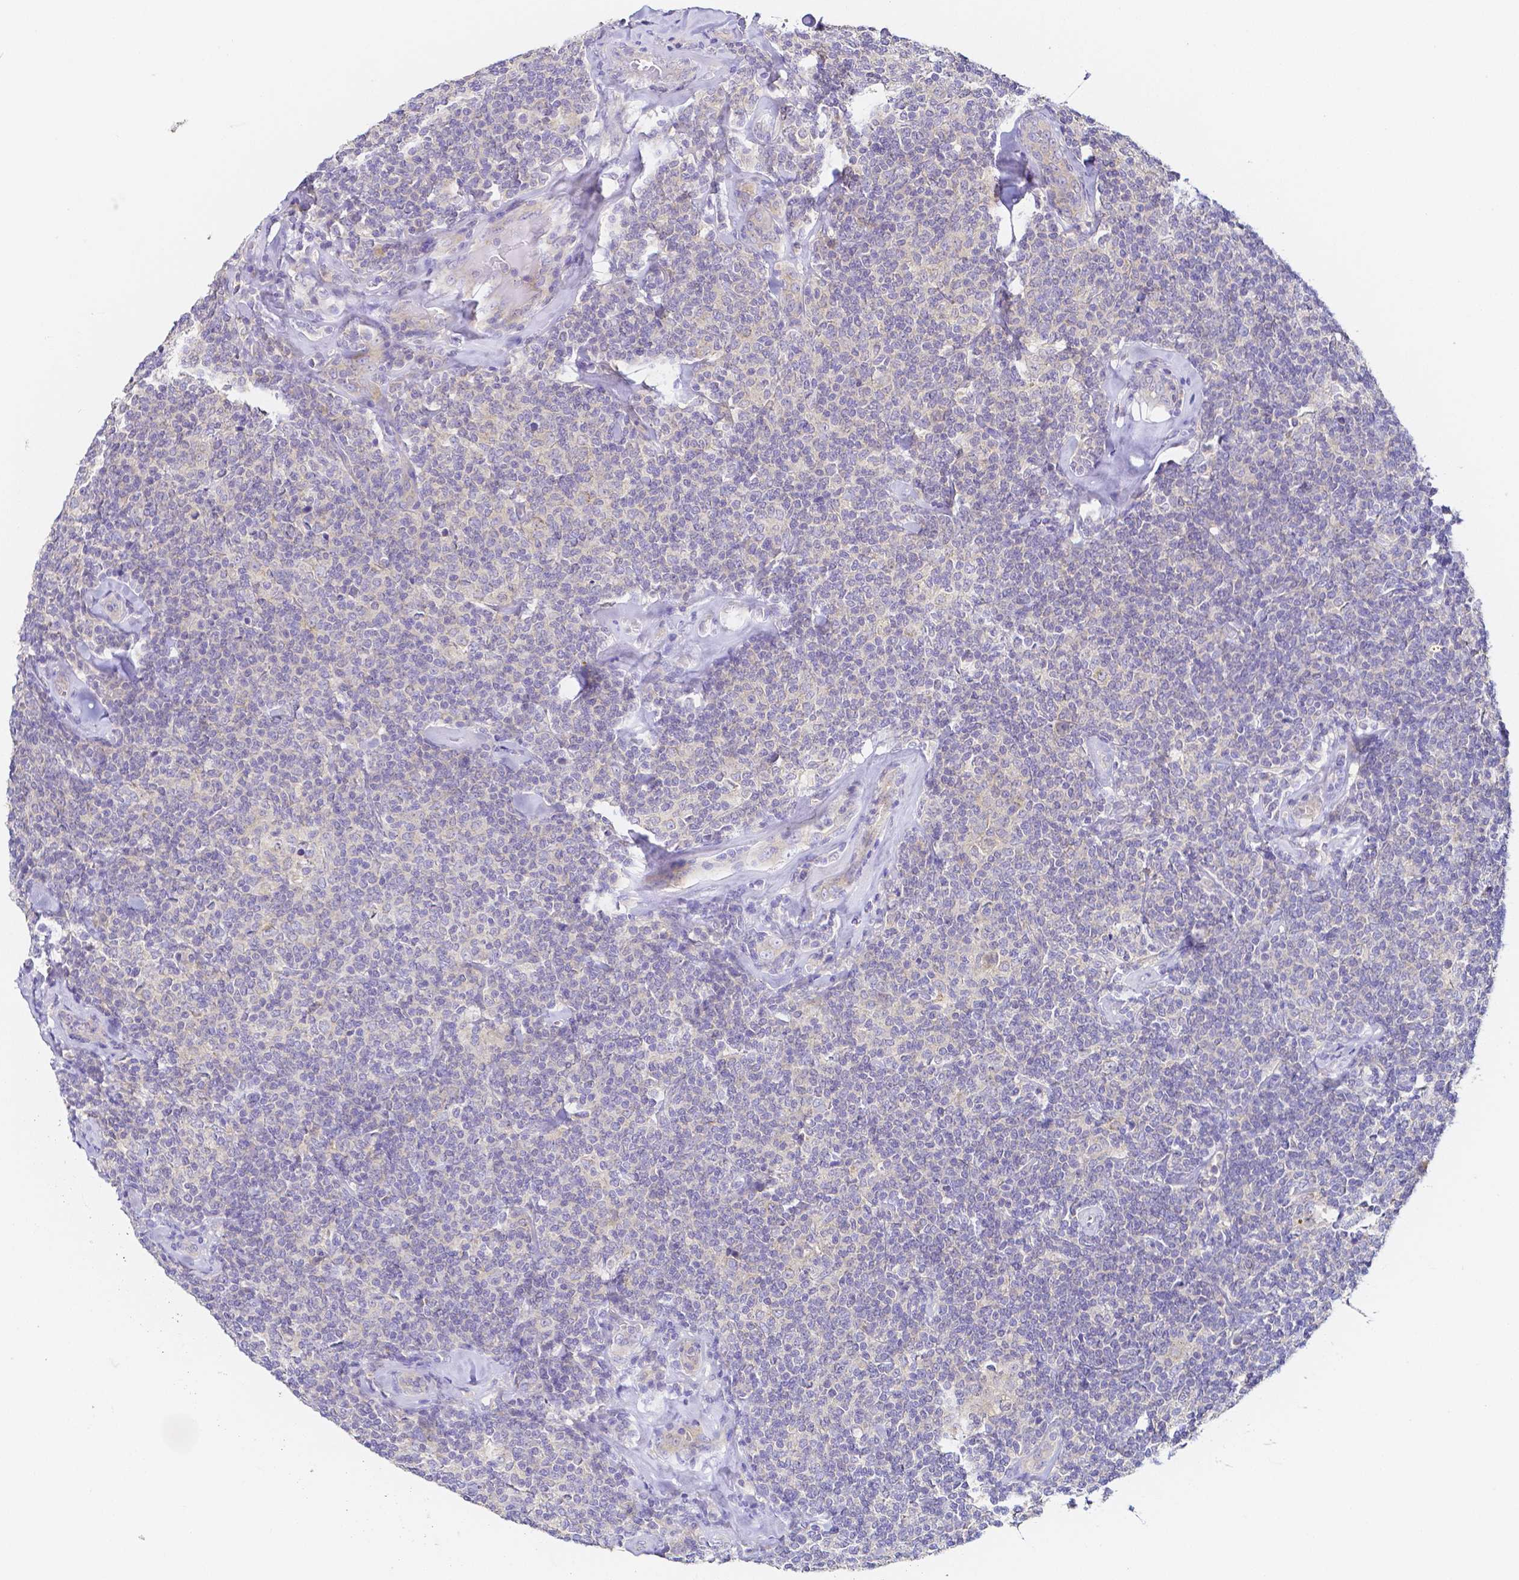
{"staining": {"intensity": "negative", "quantity": "none", "location": "none"}, "tissue": "lymphoma", "cell_type": "Tumor cells", "image_type": "cancer", "snomed": [{"axis": "morphology", "description": "Malignant lymphoma, non-Hodgkin's type, Low grade"}, {"axis": "topography", "description": "Lymph node"}], "caption": "A photomicrograph of human low-grade malignant lymphoma, non-Hodgkin's type is negative for staining in tumor cells.", "gene": "PKP3", "patient": {"sex": "female", "age": 56}}